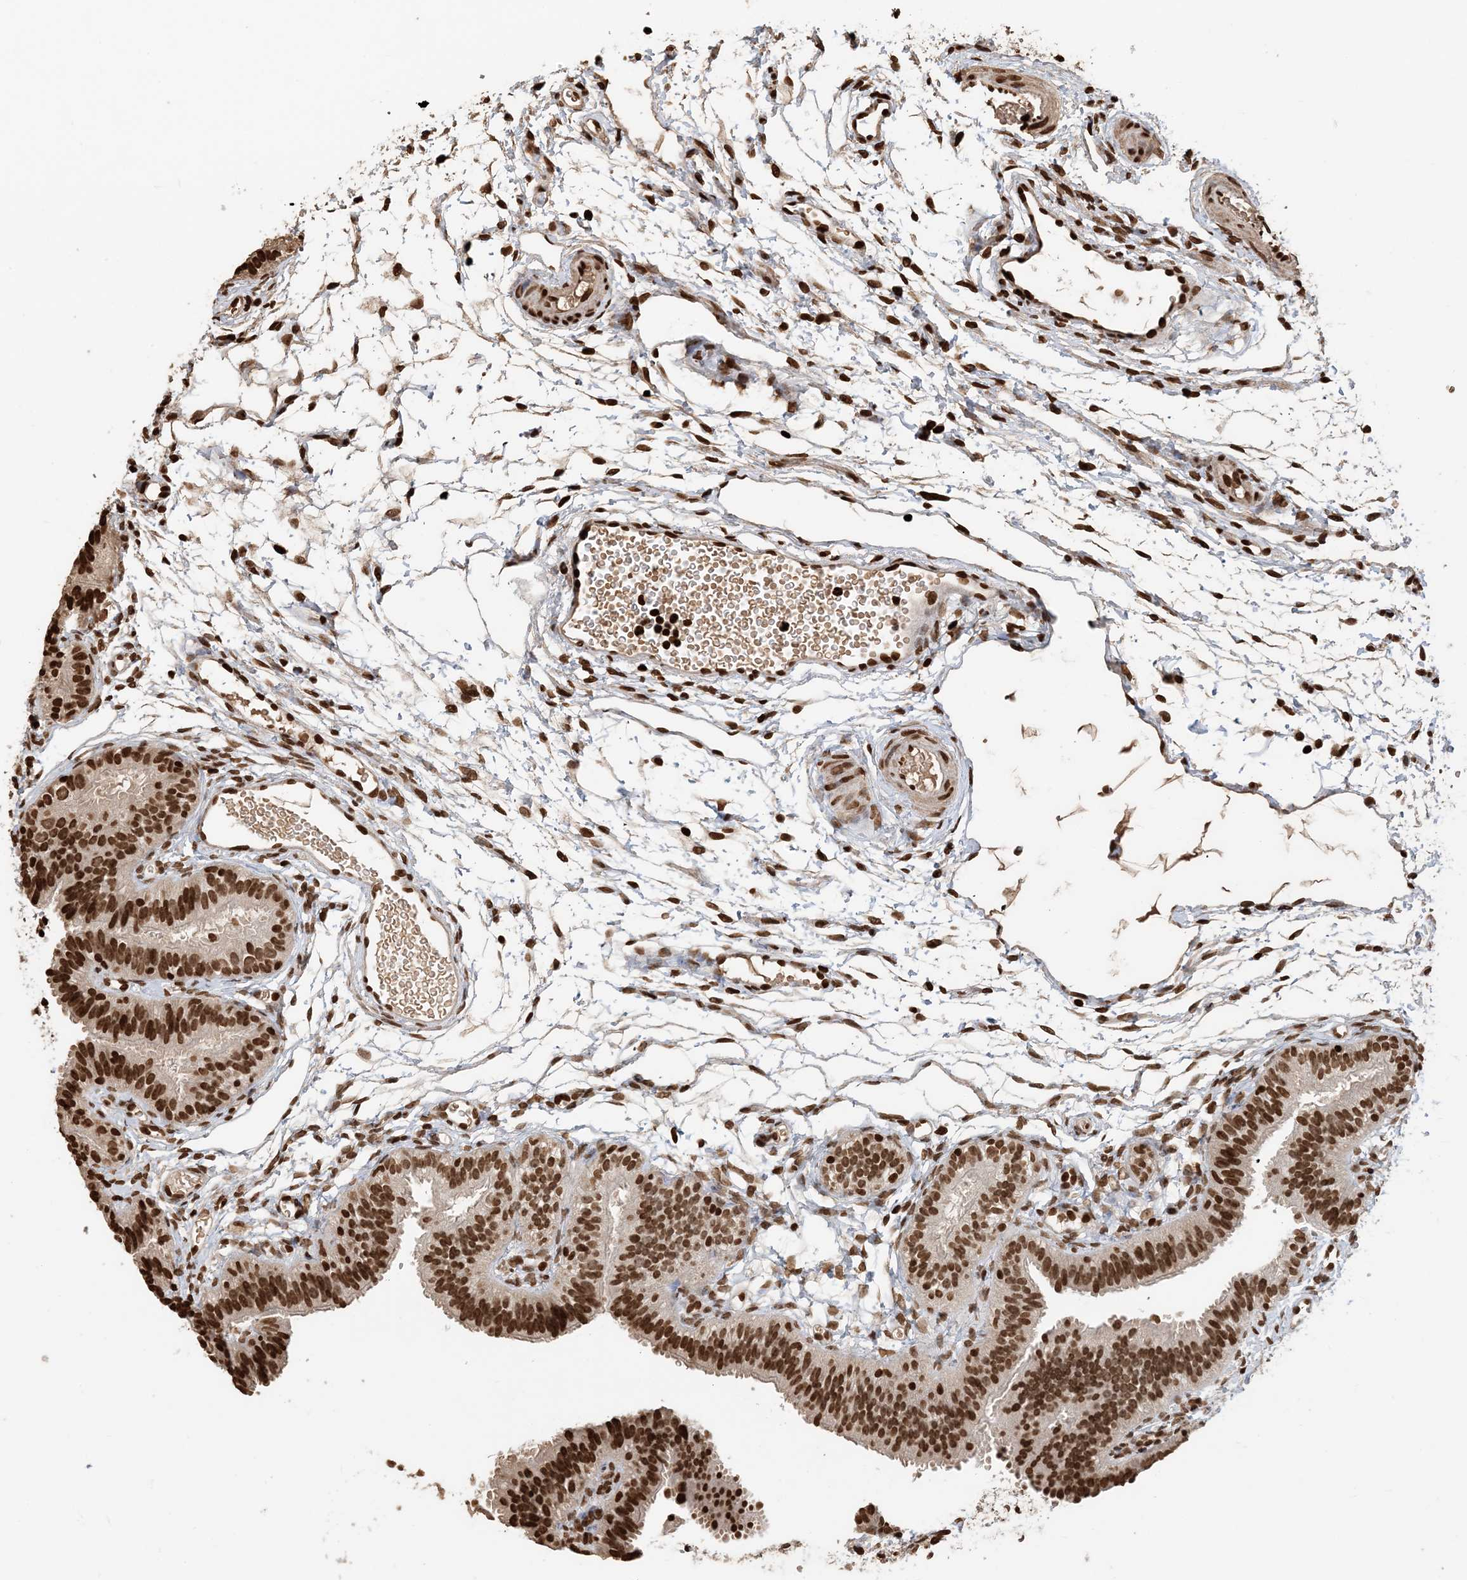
{"staining": {"intensity": "strong", "quantity": ">75%", "location": "nuclear"}, "tissue": "fallopian tube", "cell_type": "Glandular cells", "image_type": "normal", "snomed": [{"axis": "morphology", "description": "Normal tissue, NOS"}, {"axis": "topography", "description": "Fallopian tube"}], "caption": "This histopathology image reveals immunohistochemistry staining of benign human fallopian tube, with high strong nuclear expression in about >75% of glandular cells.", "gene": "H3", "patient": {"sex": "female", "age": 35}}